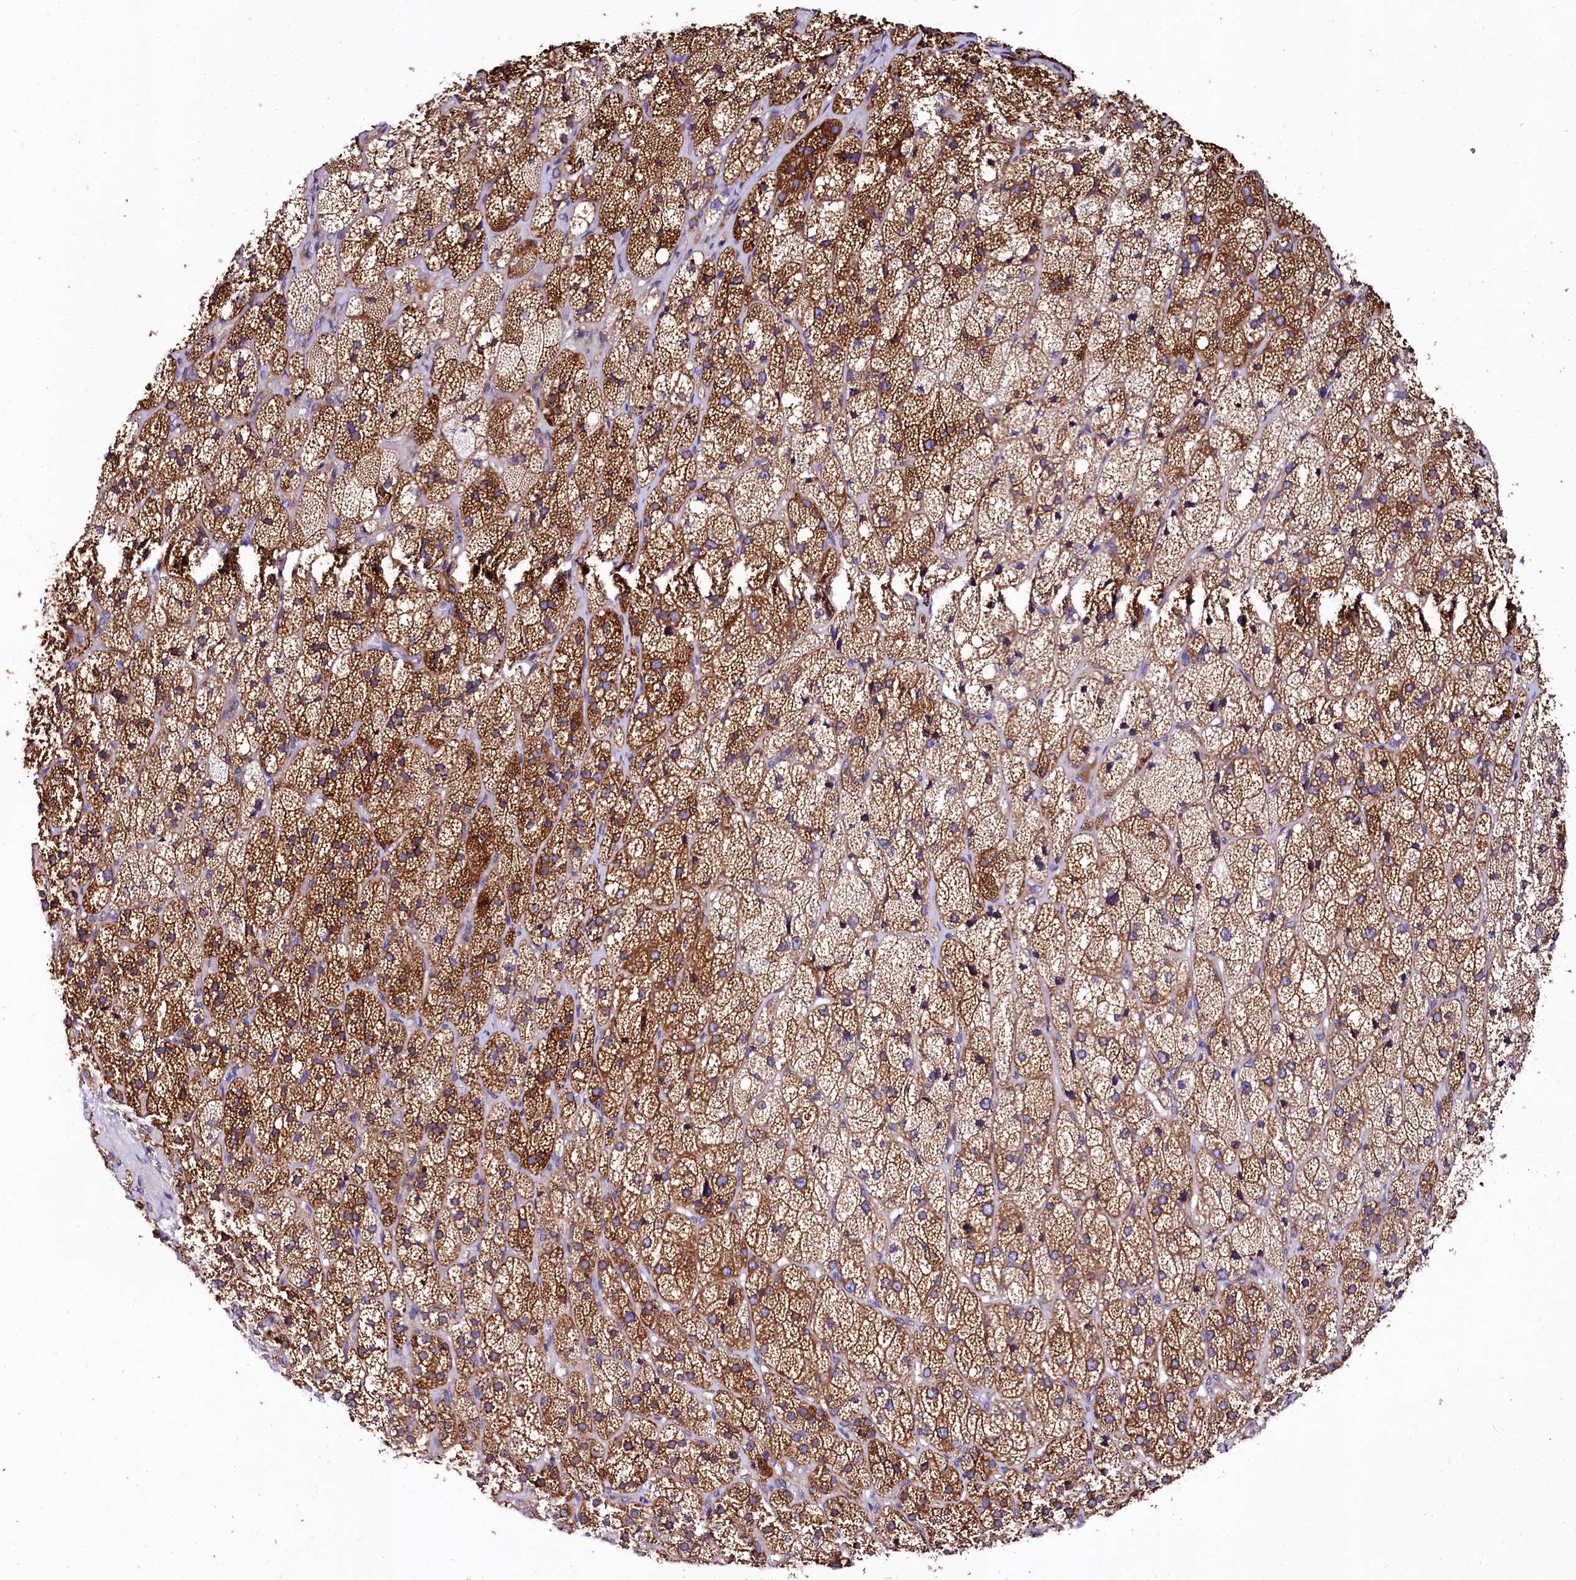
{"staining": {"intensity": "strong", "quantity": ">75%", "location": "cytoplasmic/membranous"}, "tissue": "adrenal gland", "cell_type": "Glandular cells", "image_type": "normal", "snomed": [{"axis": "morphology", "description": "Normal tissue, NOS"}, {"axis": "topography", "description": "Adrenal gland"}], "caption": "Adrenal gland stained with immunohistochemistry displays strong cytoplasmic/membranous staining in approximately >75% of glandular cells.", "gene": "QARS1", "patient": {"sex": "male", "age": 61}}